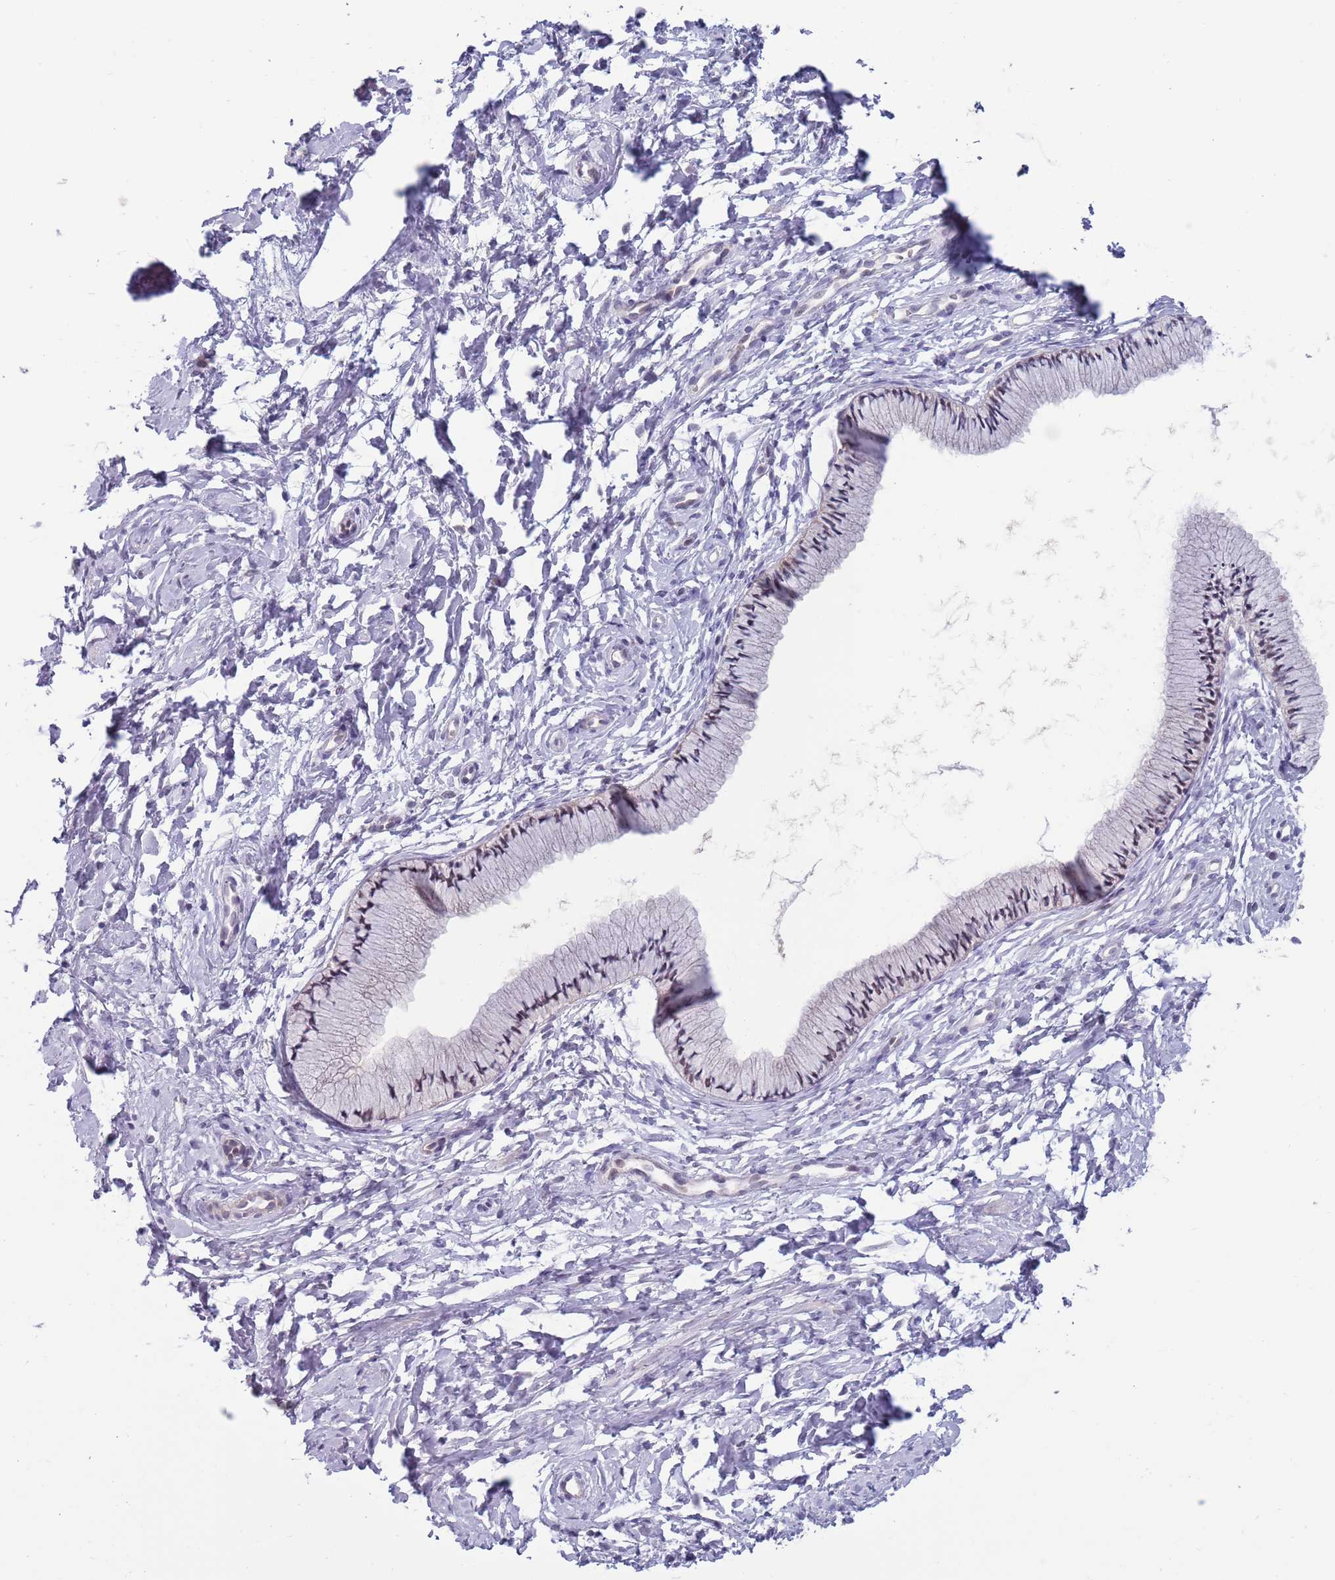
{"staining": {"intensity": "weak", "quantity": "25%-75%", "location": "cytoplasmic/membranous,nuclear"}, "tissue": "cervix", "cell_type": "Glandular cells", "image_type": "normal", "snomed": [{"axis": "morphology", "description": "Normal tissue, NOS"}, {"axis": "topography", "description": "Cervix"}], "caption": "Immunohistochemistry (IHC) photomicrograph of unremarkable cervix: human cervix stained using immunohistochemistry reveals low levels of weak protein expression localized specifically in the cytoplasmic/membranous,nuclear of glandular cells, appearing as a cytoplasmic/membranous,nuclear brown color.", "gene": "CLNS1A", "patient": {"sex": "female", "age": 33}}